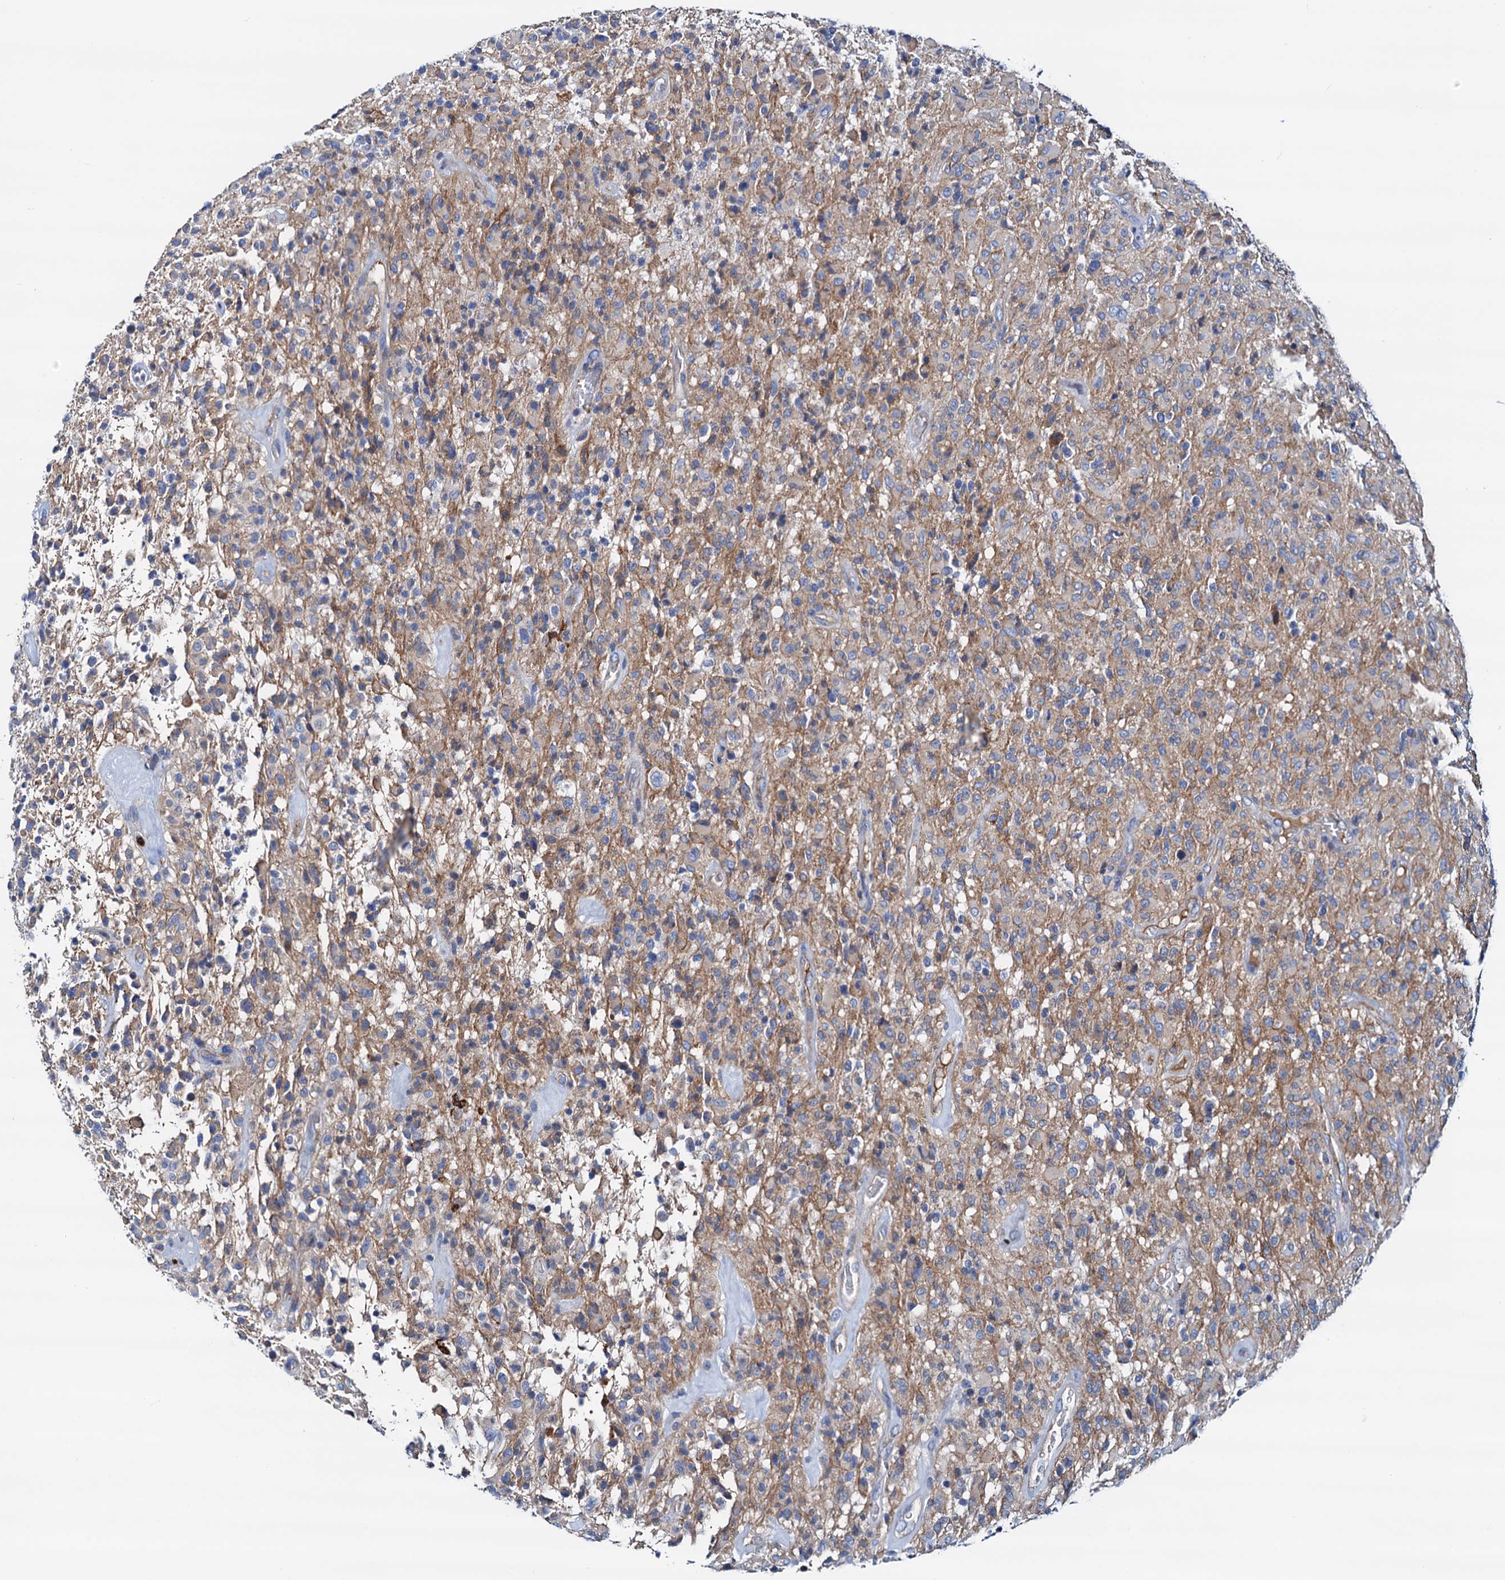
{"staining": {"intensity": "weak", "quantity": "25%-75%", "location": "cytoplasmic/membranous"}, "tissue": "glioma", "cell_type": "Tumor cells", "image_type": "cancer", "snomed": [{"axis": "morphology", "description": "Glioma, malignant, High grade"}, {"axis": "topography", "description": "Brain"}], "caption": "Immunohistochemical staining of high-grade glioma (malignant) shows weak cytoplasmic/membranous protein expression in about 25%-75% of tumor cells.", "gene": "RASSF9", "patient": {"sex": "female", "age": 57}}